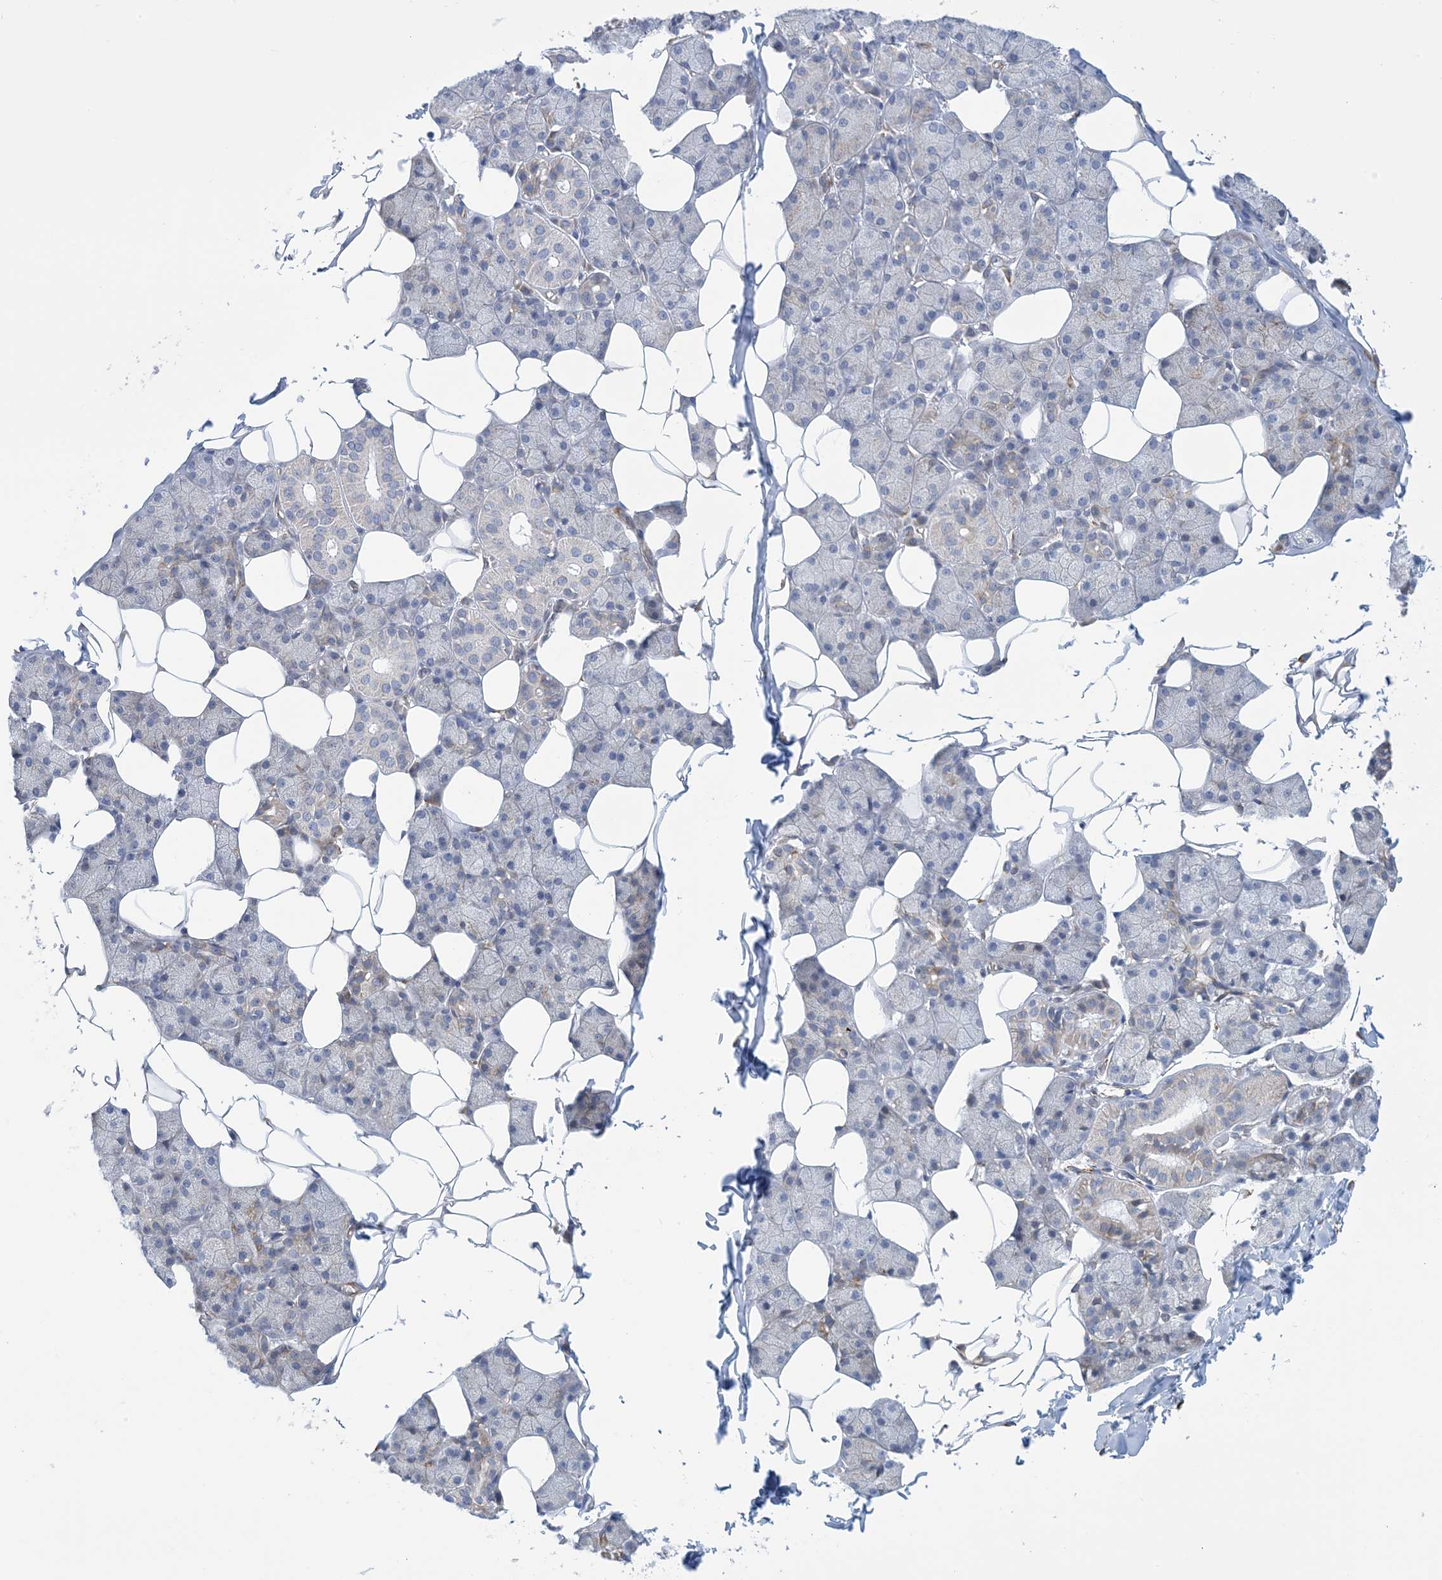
{"staining": {"intensity": "weak", "quantity": "<25%", "location": "cytoplasmic/membranous"}, "tissue": "salivary gland", "cell_type": "Glandular cells", "image_type": "normal", "snomed": [{"axis": "morphology", "description": "Normal tissue, NOS"}, {"axis": "topography", "description": "Salivary gland"}], "caption": "The photomicrograph demonstrates no staining of glandular cells in benign salivary gland.", "gene": "CCDC14", "patient": {"sex": "female", "age": 33}}